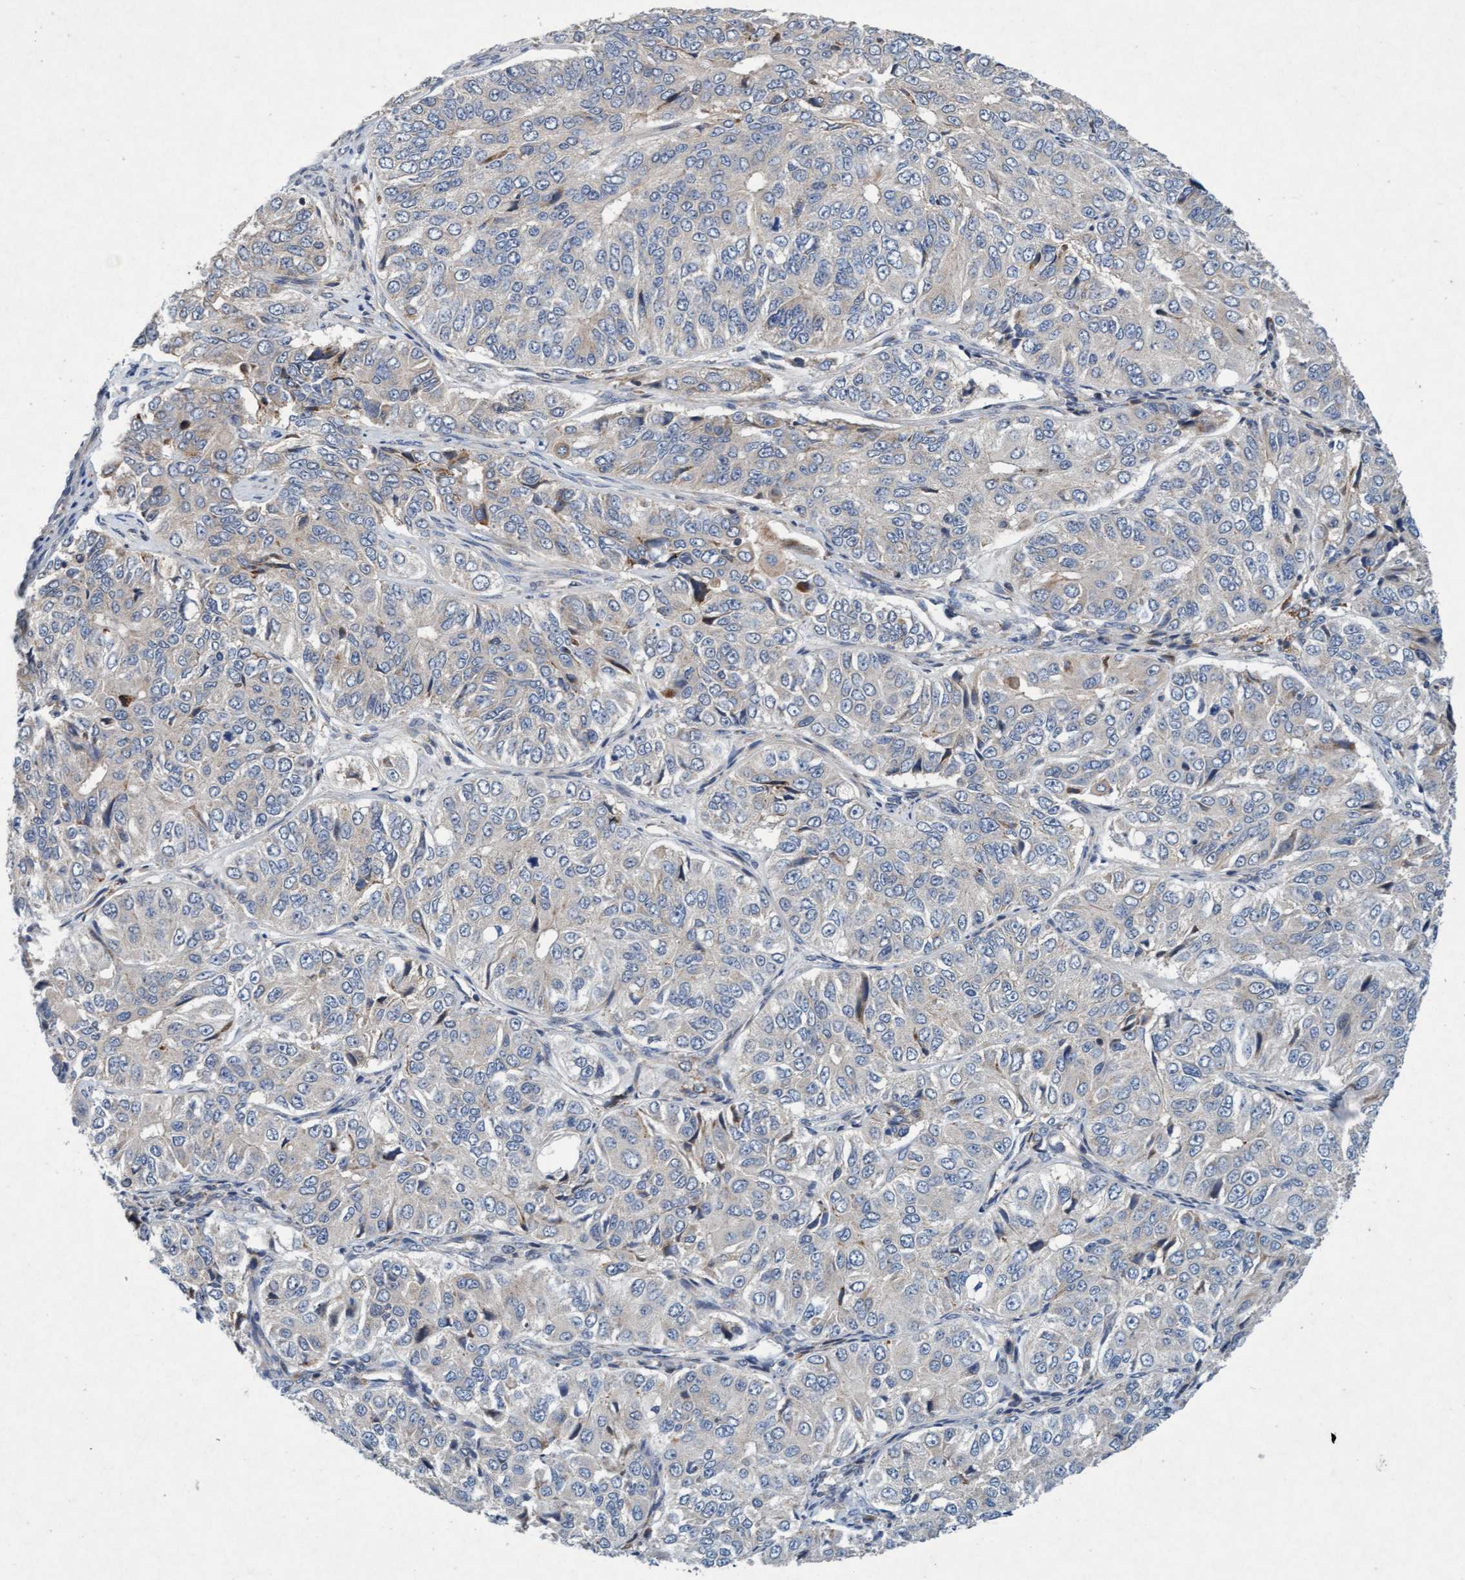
{"staining": {"intensity": "weak", "quantity": "<25%", "location": "cytoplasmic/membranous"}, "tissue": "ovarian cancer", "cell_type": "Tumor cells", "image_type": "cancer", "snomed": [{"axis": "morphology", "description": "Carcinoma, endometroid"}, {"axis": "topography", "description": "Ovary"}], "caption": "IHC micrograph of human ovarian endometroid carcinoma stained for a protein (brown), which displays no staining in tumor cells.", "gene": "TMEM70", "patient": {"sex": "female", "age": 51}}